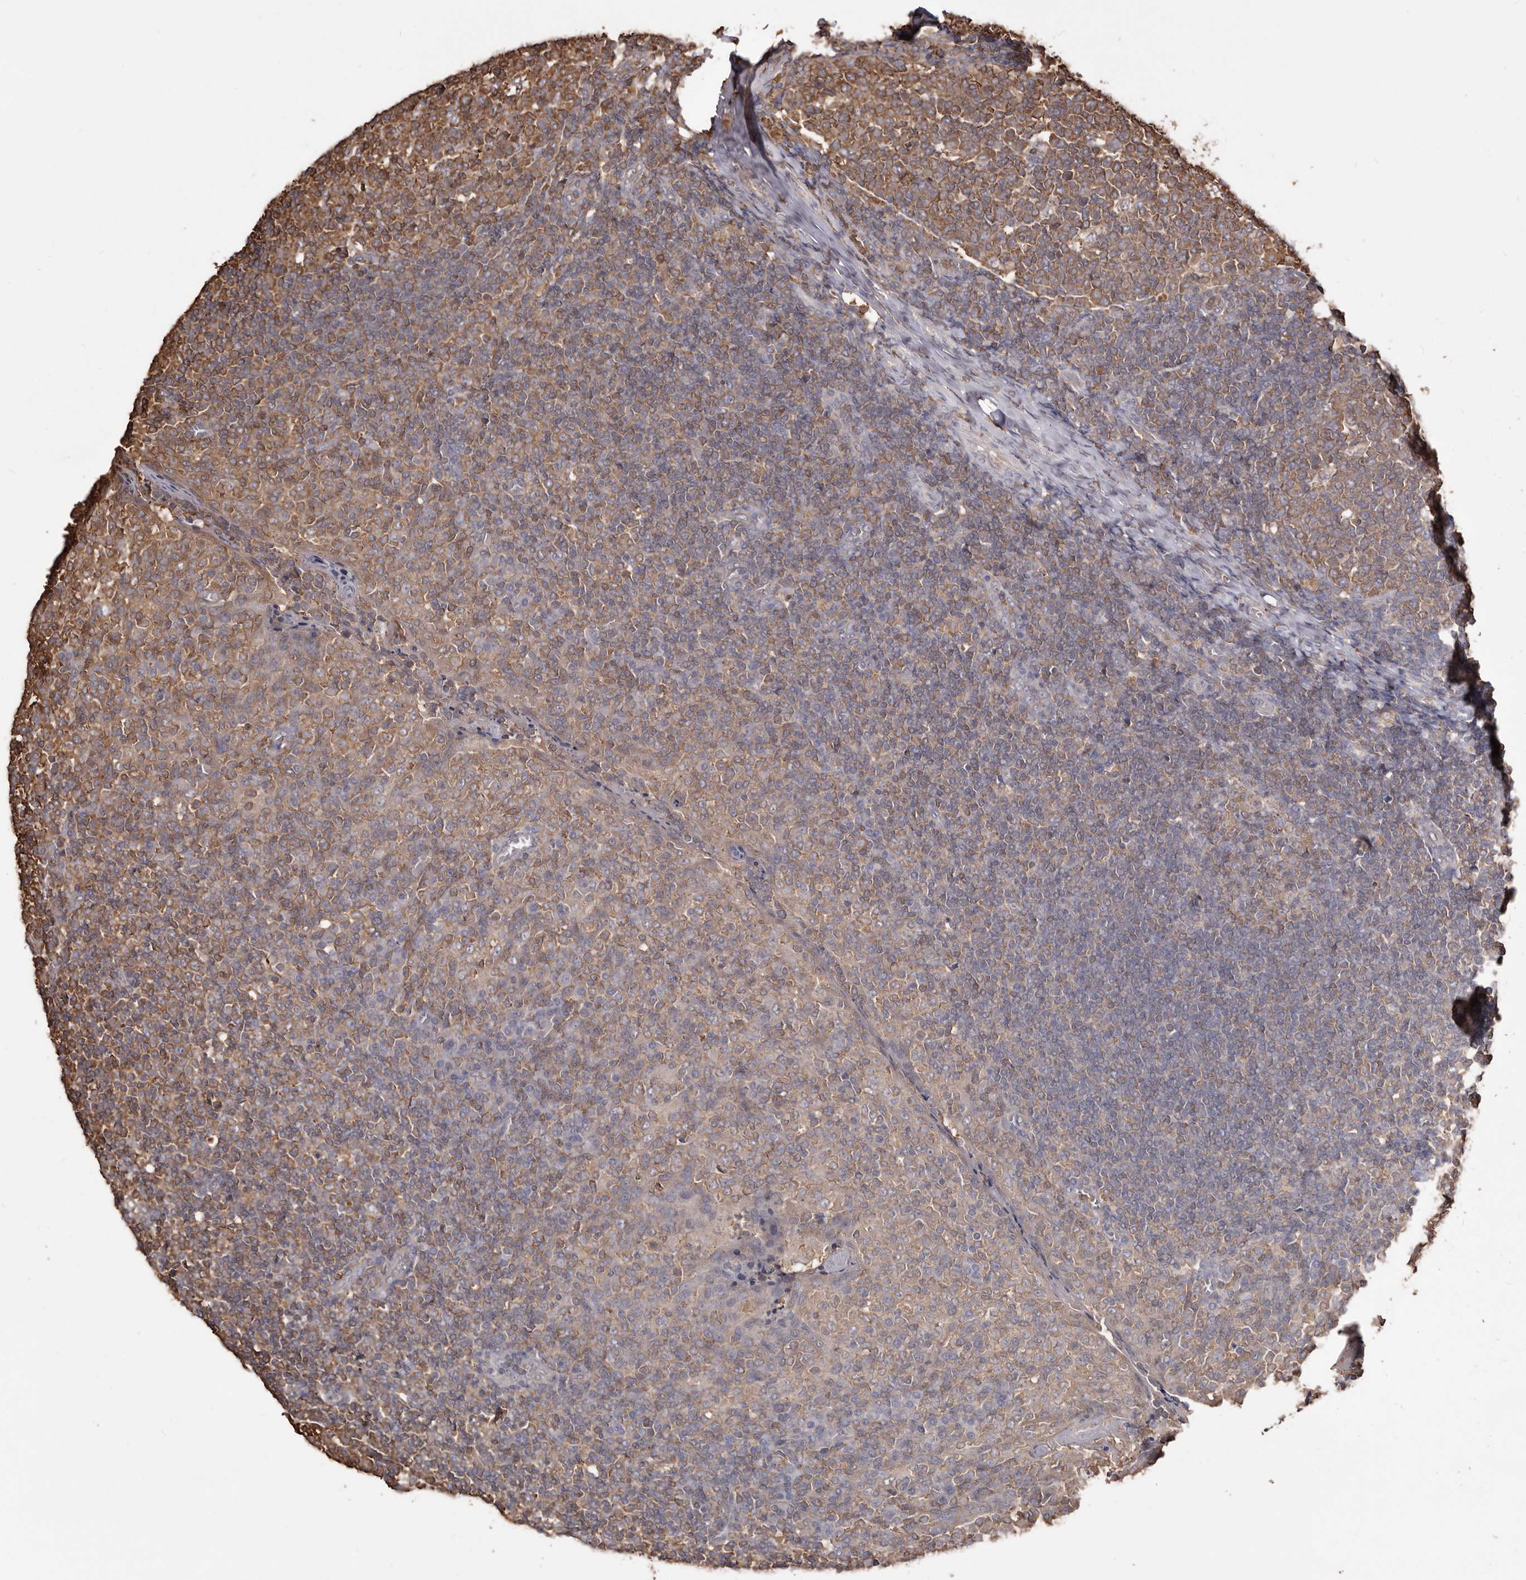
{"staining": {"intensity": "moderate", "quantity": ">75%", "location": "cytoplasmic/membranous"}, "tissue": "tonsil", "cell_type": "Germinal center cells", "image_type": "normal", "snomed": [{"axis": "morphology", "description": "Normal tissue, NOS"}, {"axis": "topography", "description": "Tonsil"}], "caption": "A high-resolution image shows immunohistochemistry staining of benign tonsil, which displays moderate cytoplasmic/membranous expression in about >75% of germinal center cells.", "gene": "PKM", "patient": {"sex": "female", "age": 19}}